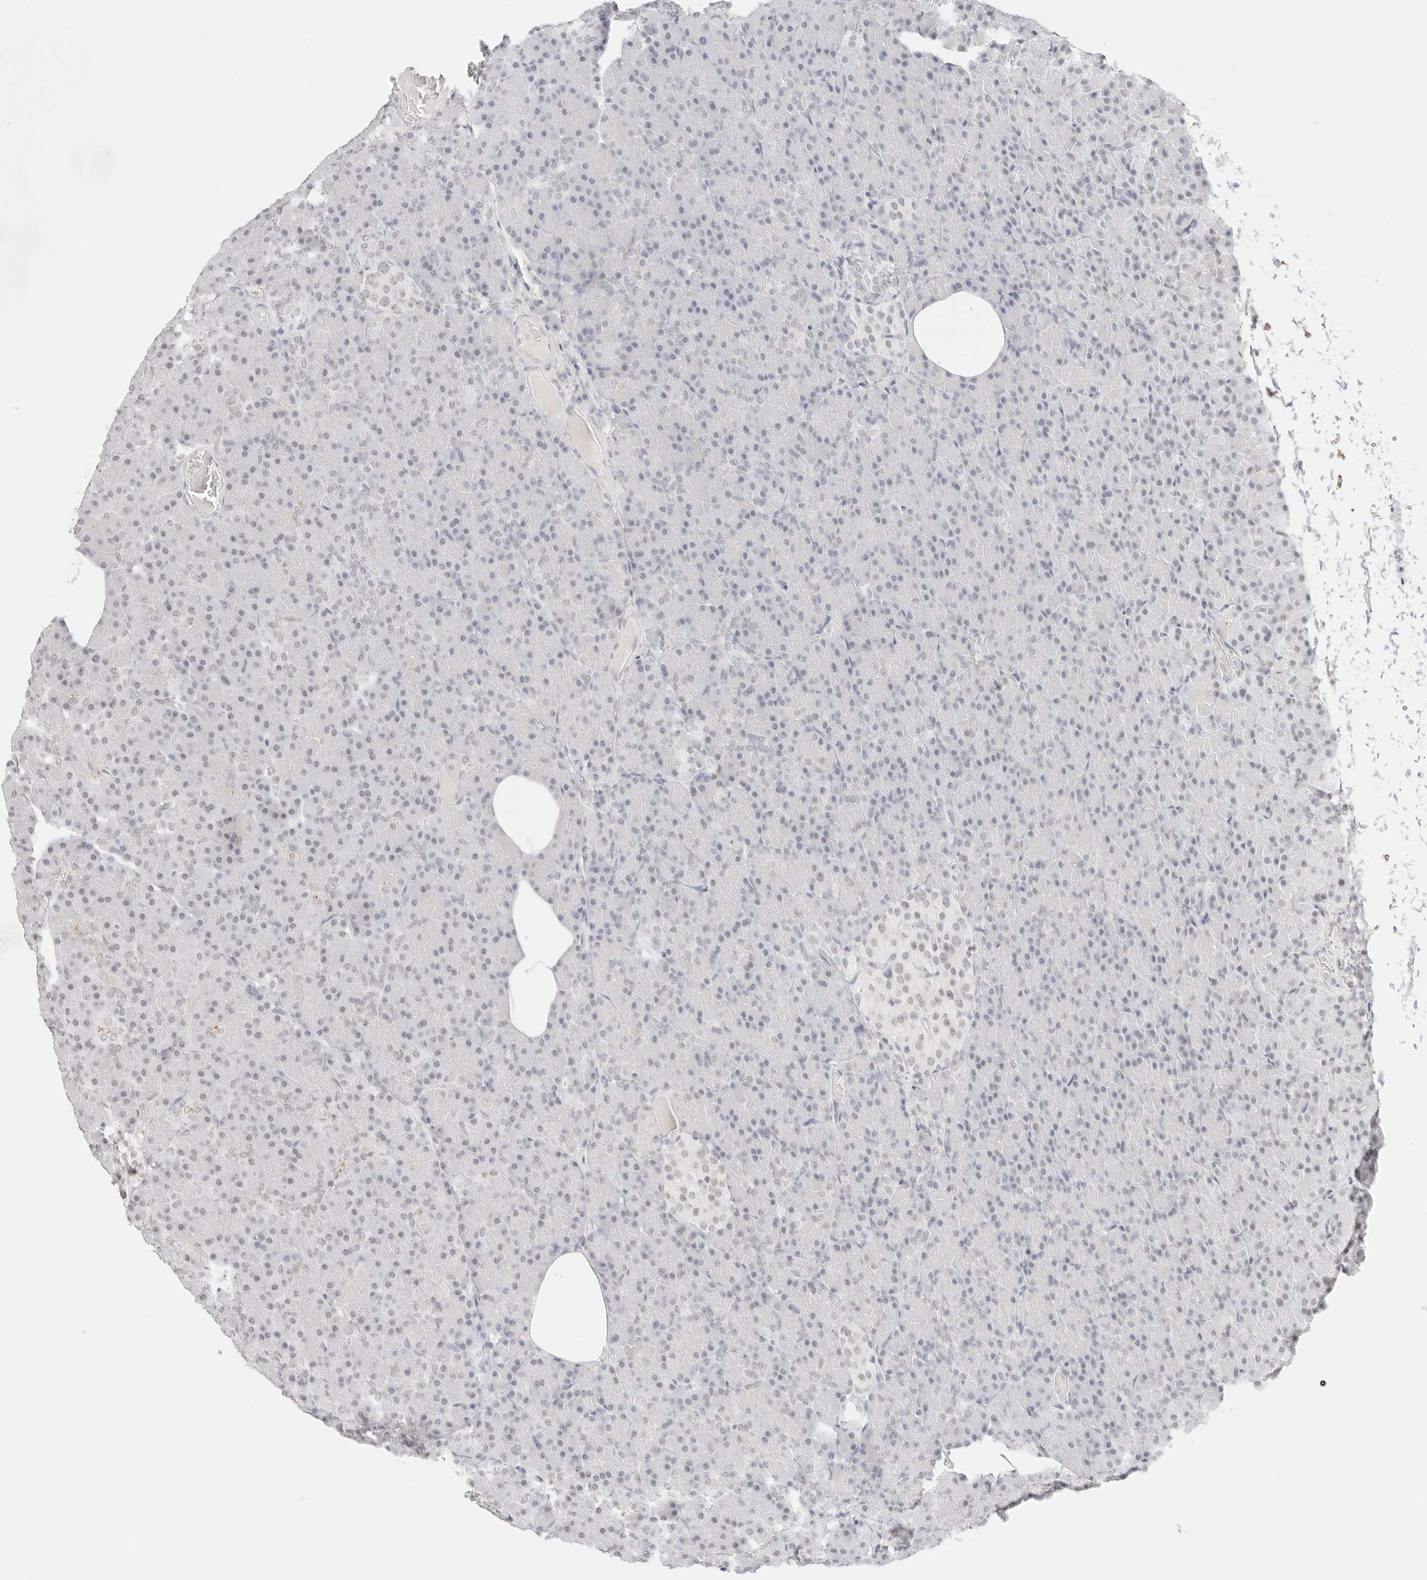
{"staining": {"intensity": "negative", "quantity": "none", "location": "none"}, "tissue": "pancreas", "cell_type": "Exocrine glandular cells", "image_type": "normal", "snomed": [{"axis": "morphology", "description": "Normal tissue, NOS"}, {"axis": "topography", "description": "Pancreas"}], "caption": "This is a image of immunohistochemistry (IHC) staining of unremarkable pancreas, which shows no positivity in exocrine glandular cells. The staining is performed using DAB brown chromogen with nuclei counter-stained in using hematoxylin.", "gene": "FBLN5", "patient": {"sex": "female", "age": 43}}